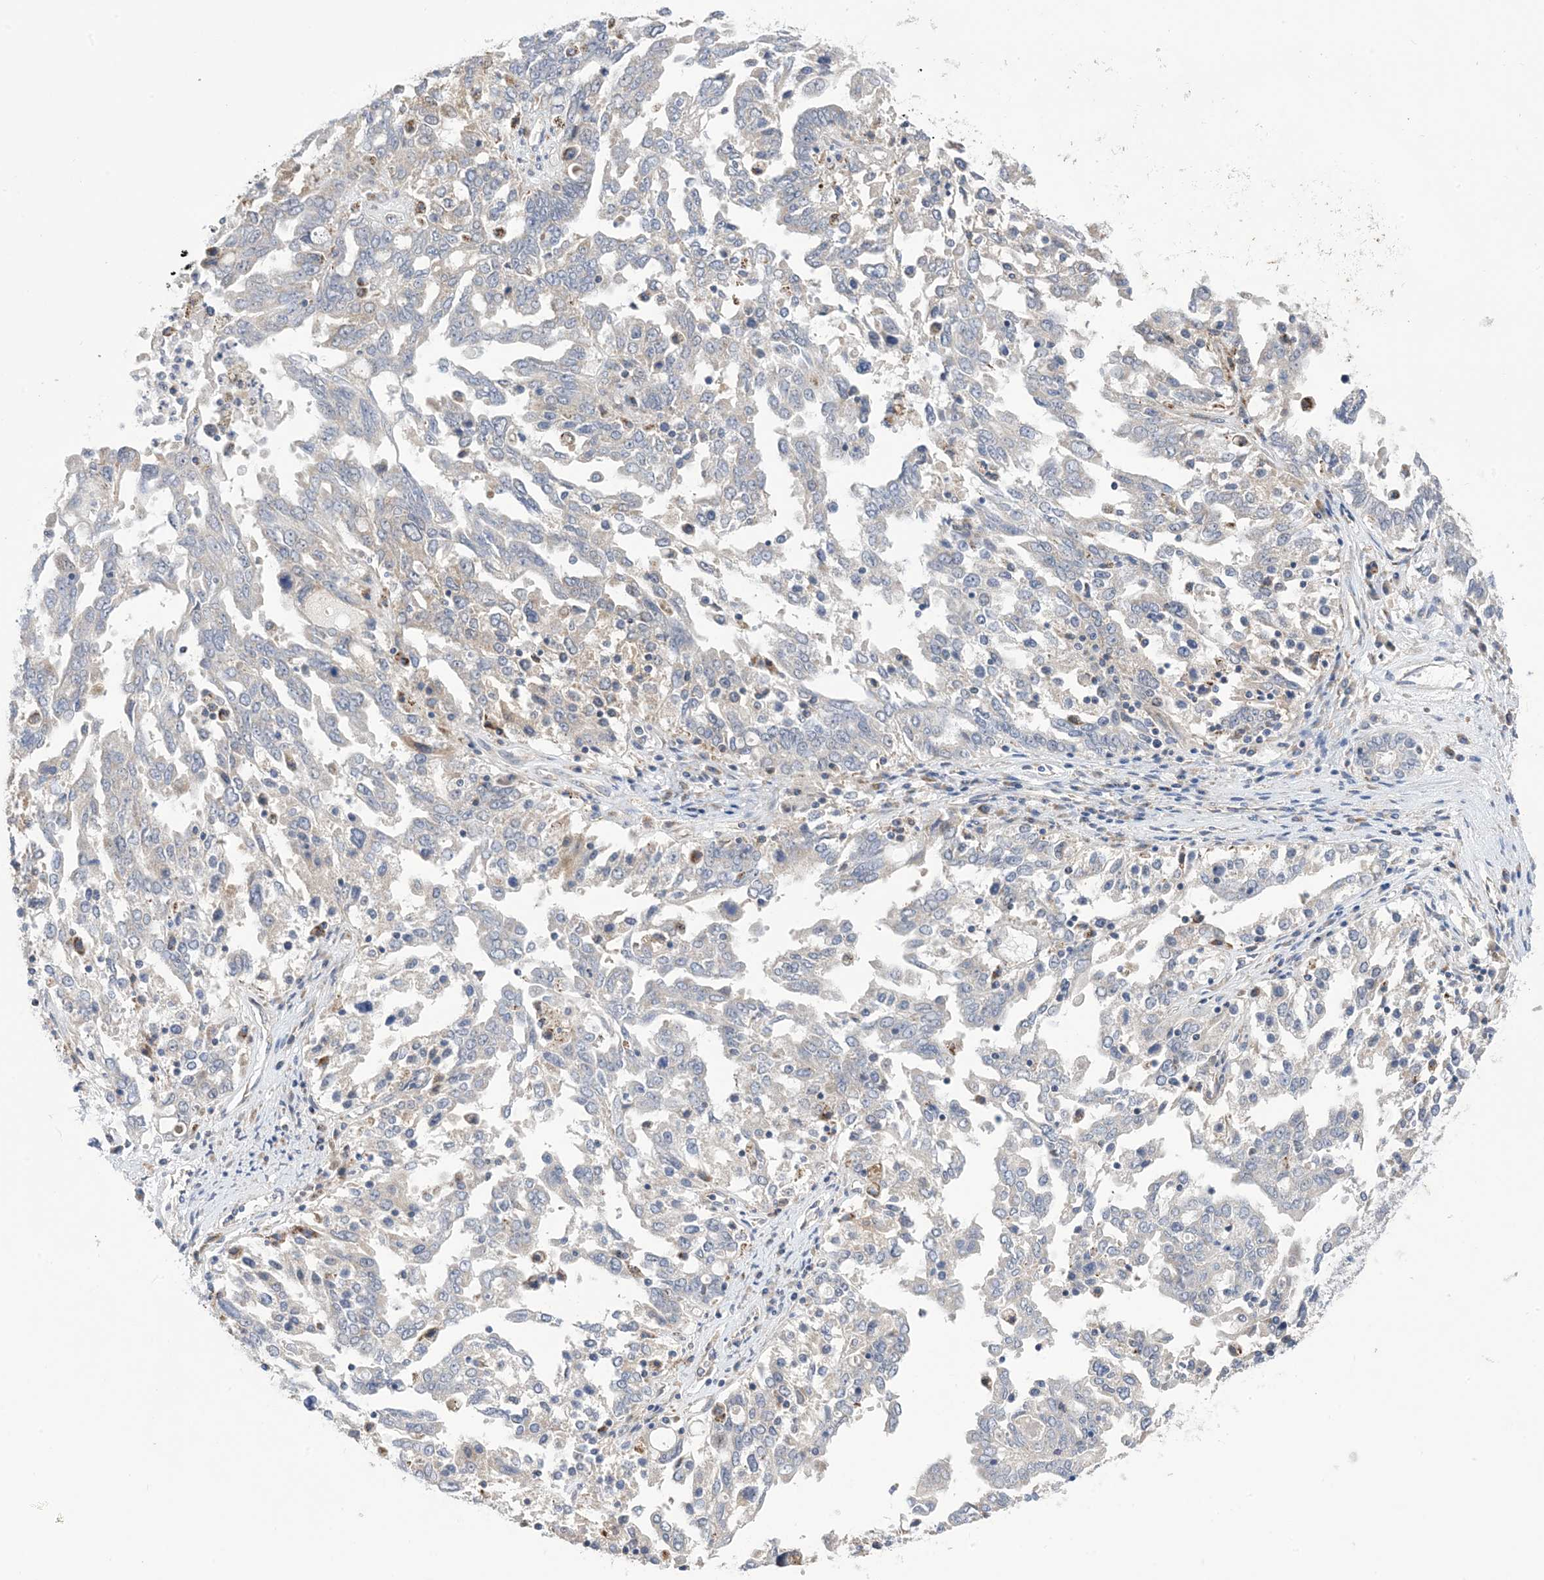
{"staining": {"intensity": "negative", "quantity": "none", "location": "none"}, "tissue": "ovarian cancer", "cell_type": "Tumor cells", "image_type": "cancer", "snomed": [{"axis": "morphology", "description": "Carcinoma, endometroid"}, {"axis": "topography", "description": "Ovary"}], "caption": "This is an IHC image of human ovarian cancer. There is no positivity in tumor cells.", "gene": "CLEC16A", "patient": {"sex": "female", "age": 62}}